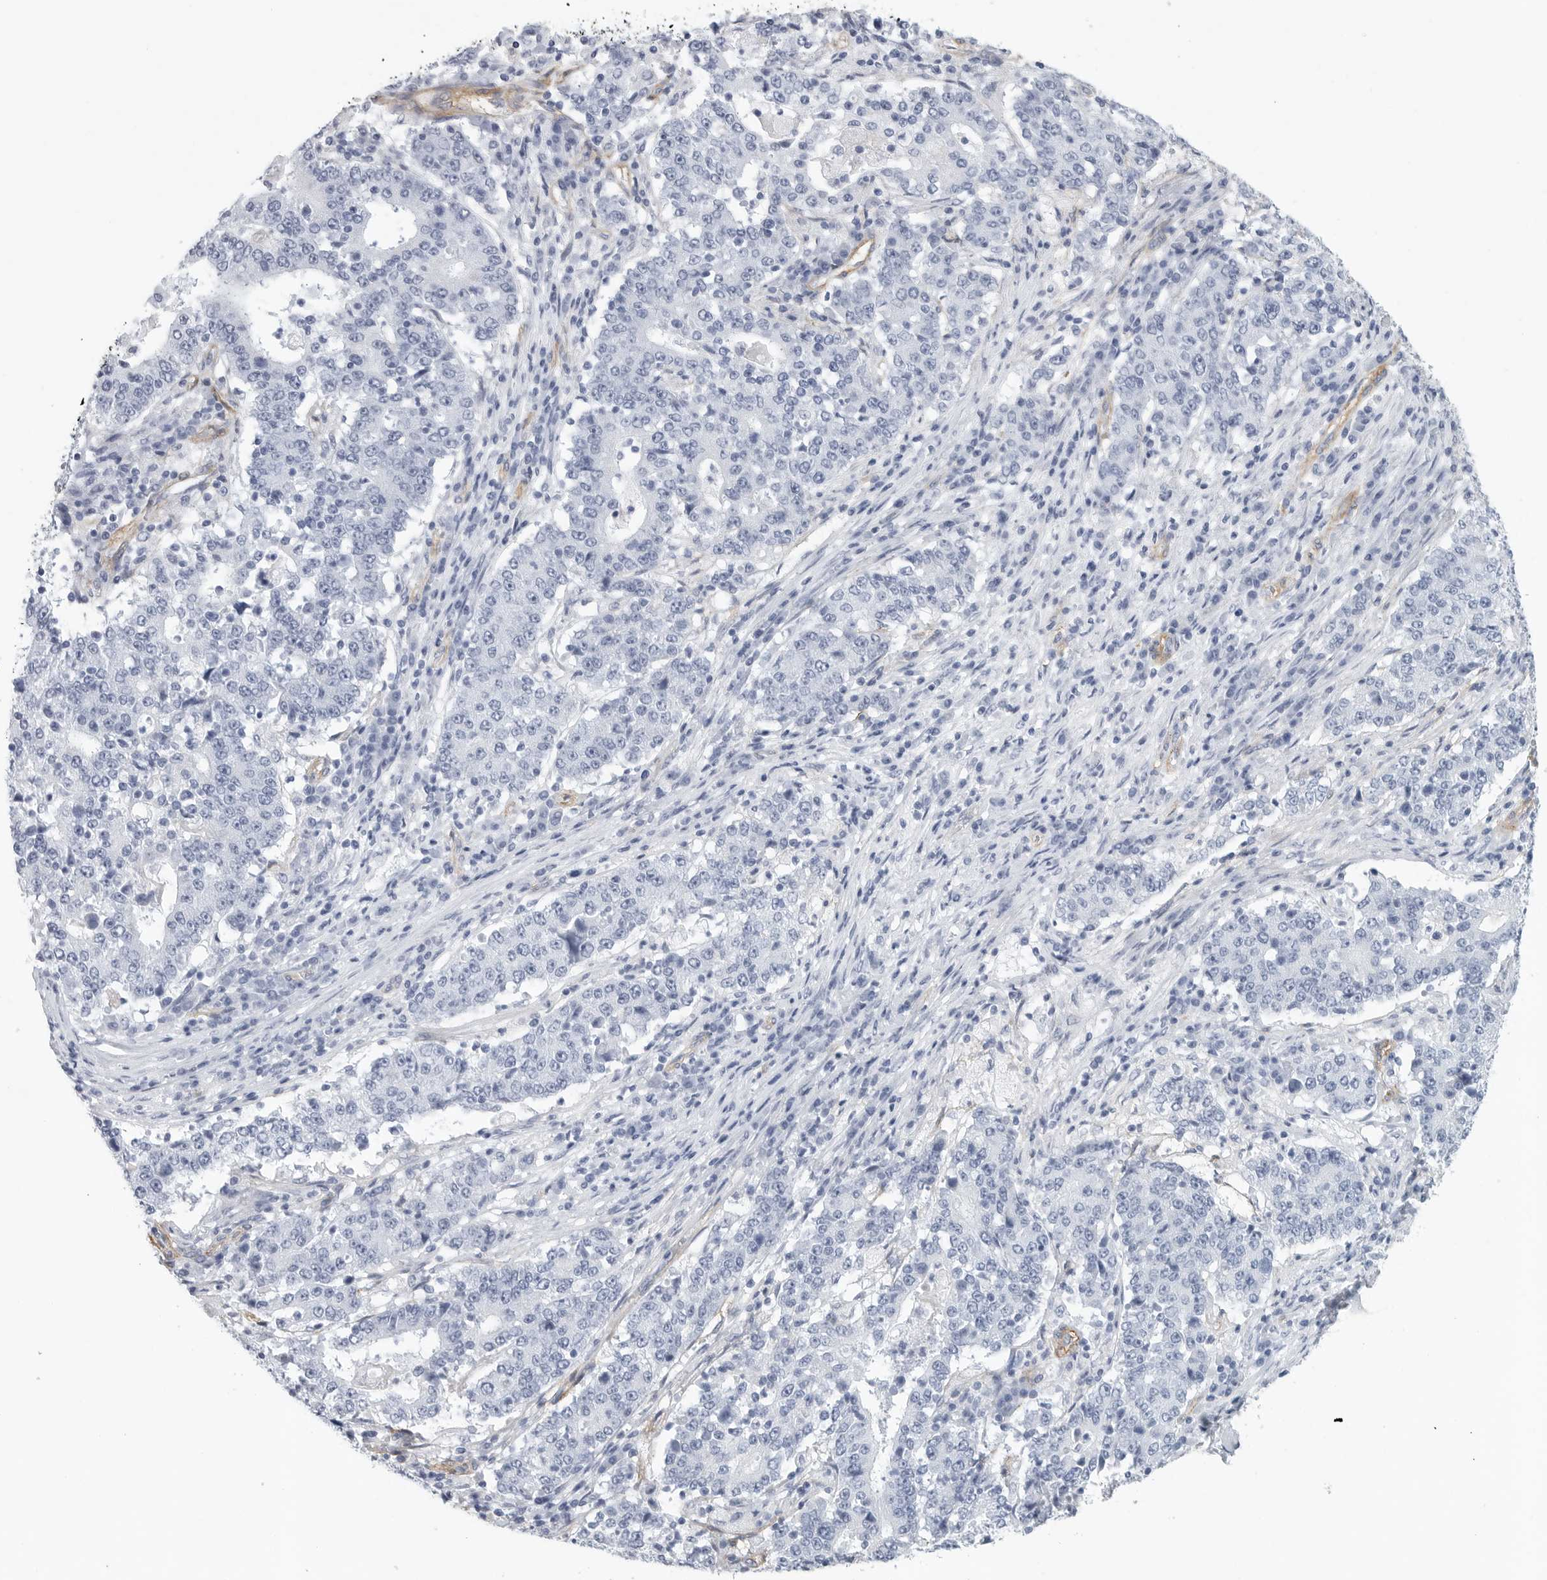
{"staining": {"intensity": "negative", "quantity": "none", "location": "none"}, "tissue": "stomach cancer", "cell_type": "Tumor cells", "image_type": "cancer", "snomed": [{"axis": "morphology", "description": "Adenocarcinoma, NOS"}, {"axis": "topography", "description": "Stomach"}], "caption": "High power microscopy photomicrograph of an immunohistochemistry (IHC) image of stomach cancer, revealing no significant staining in tumor cells.", "gene": "TNR", "patient": {"sex": "male", "age": 59}}